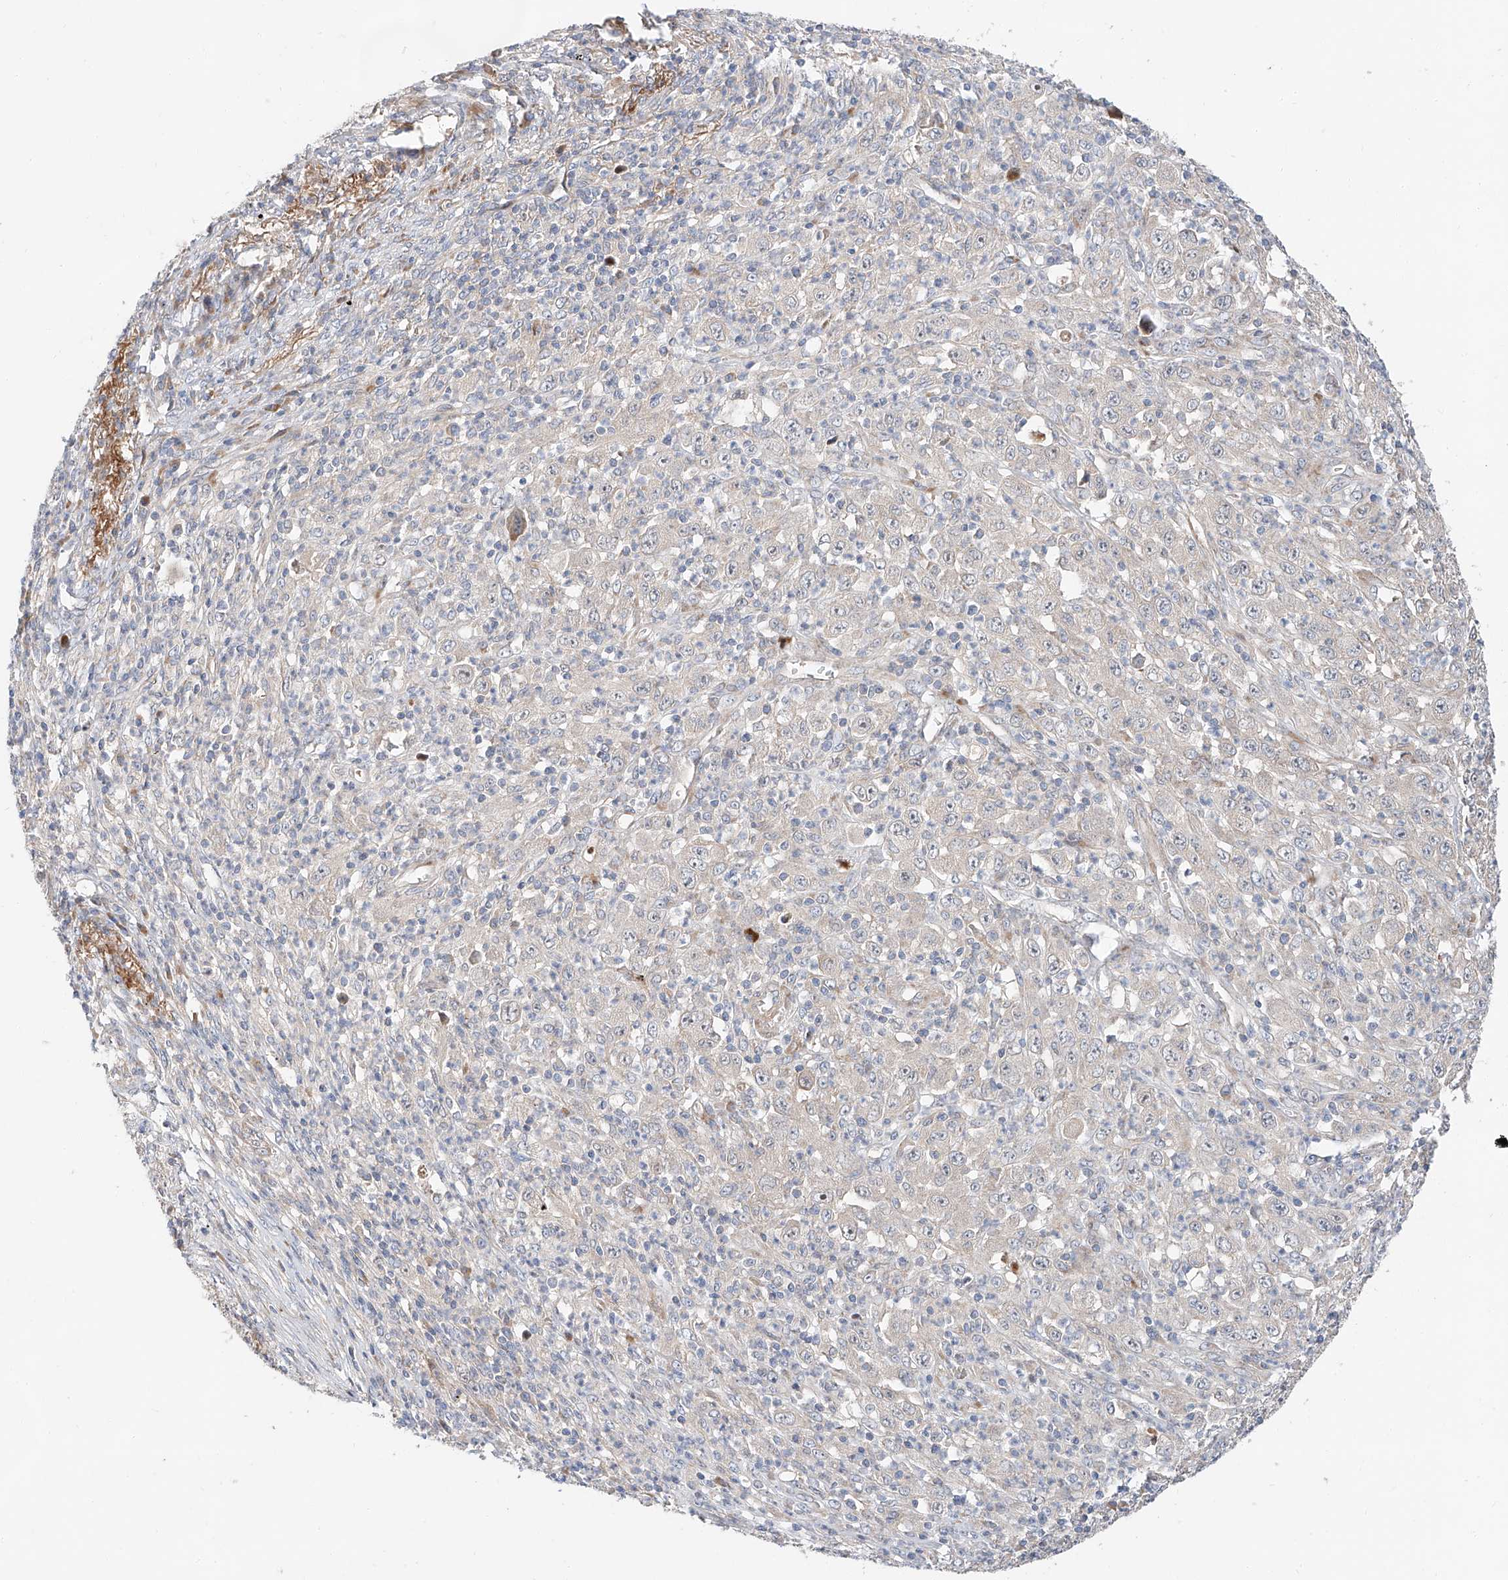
{"staining": {"intensity": "negative", "quantity": "none", "location": "none"}, "tissue": "melanoma", "cell_type": "Tumor cells", "image_type": "cancer", "snomed": [{"axis": "morphology", "description": "Malignant melanoma, Metastatic site"}, {"axis": "topography", "description": "Skin"}], "caption": "This is an immunohistochemistry (IHC) photomicrograph of melanoma. There is no staining in tumor cells.", "gene": "USF3", "patient": {"sex": "female", "age": 56}}